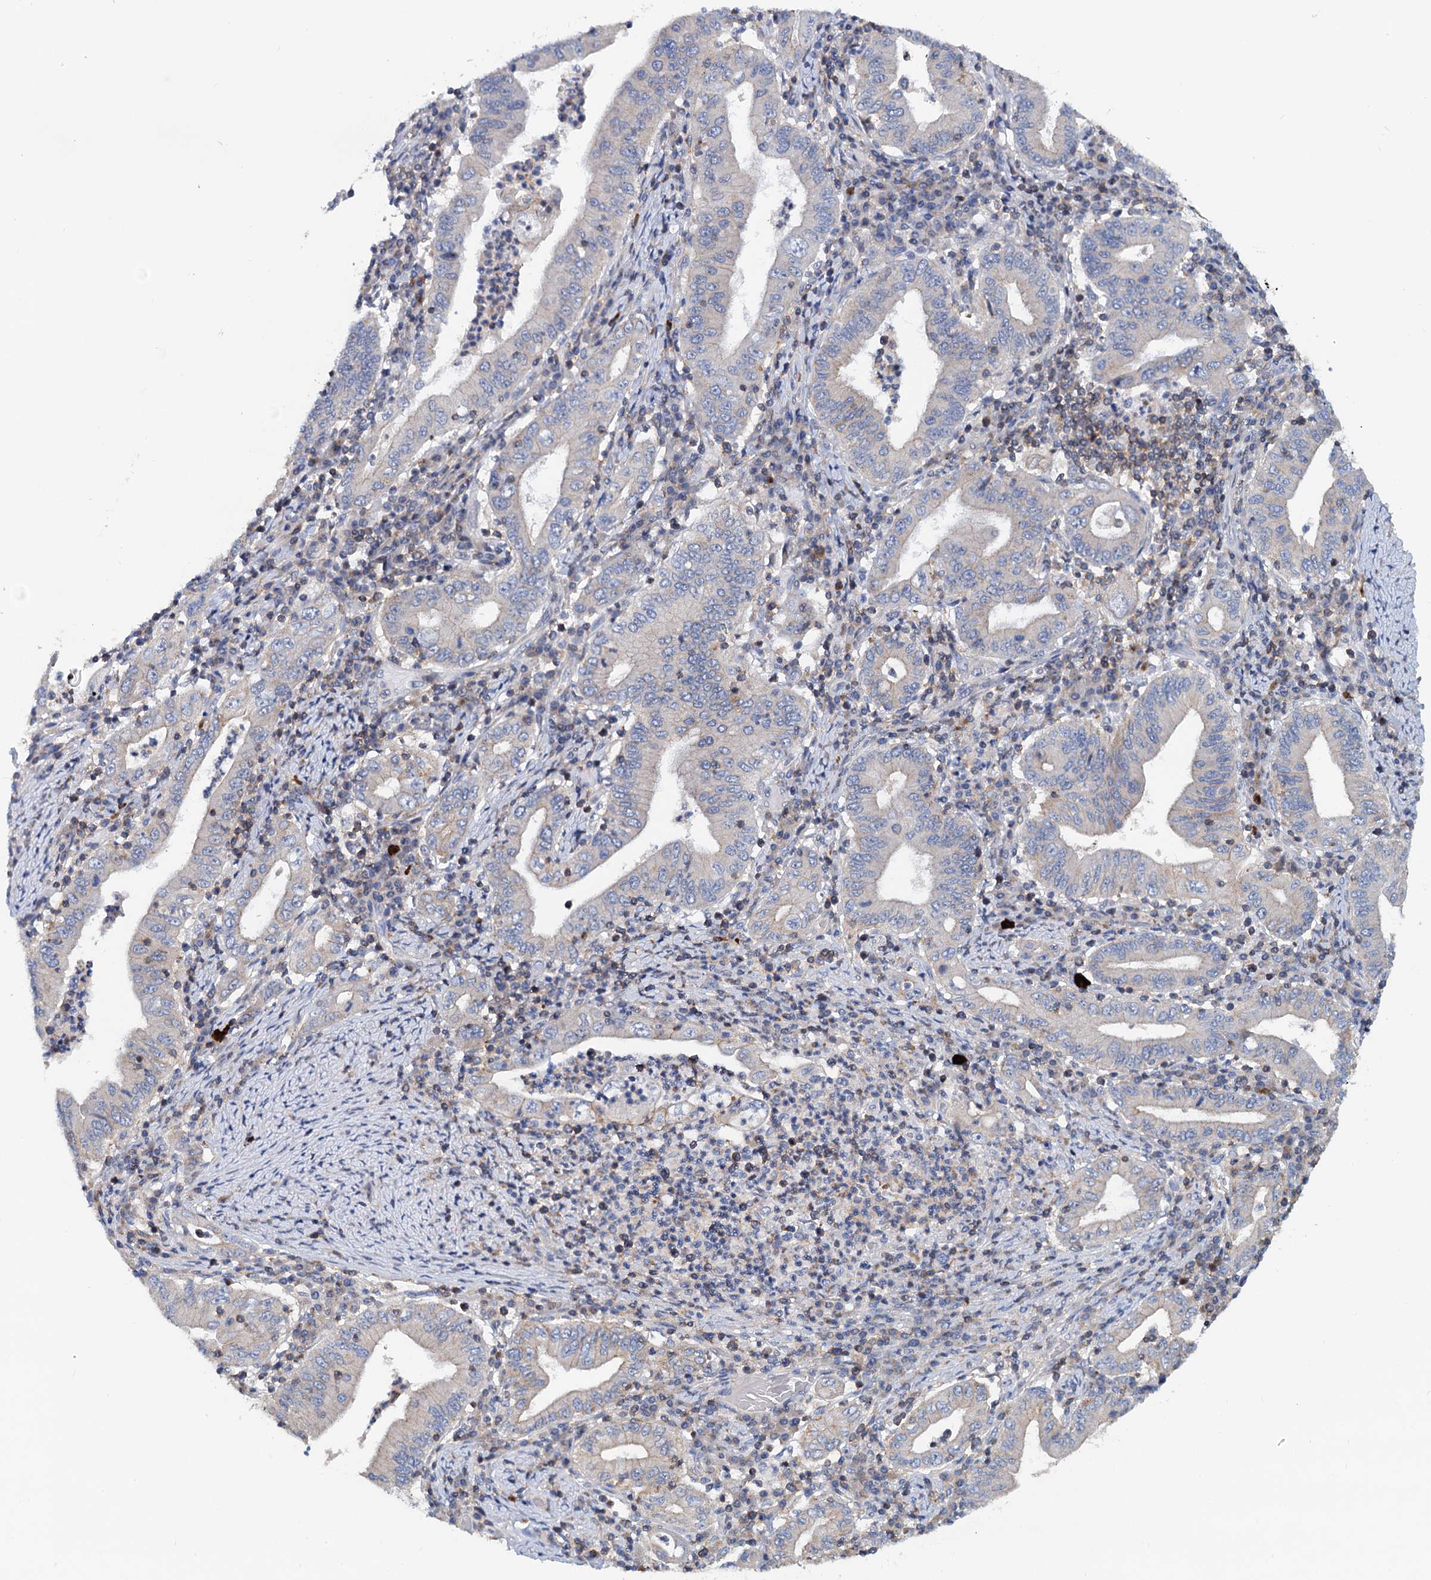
{"staining": {"intensity": "weak", "quantity": "<25%", "location": "cytoplasmic/membranous"}, "tissue": "stomach cancer", "cell_type": "Tumor cells", "image_type": "cancer", "snomed": [{"axis": "morphology", "description": "Normal tissue, NOS"}, {"axis": "morphology", "description": "Adenocarcinoma, NOS"}, {"axis": "topography", "description": "Esophagus"}, {"axis": "topography", "description": "Stomach, upper"}, {"axis": "topography", "description": "Peripheral nerve tissue"}], "caption": "This is an immunohistochemistry (IHC) histopathology image of human stomach cancer (adenocarcinoma). There is no expression in tumor cells.", "gene": "LRCH4", "patient": {"sex": "male", "age": 62}}